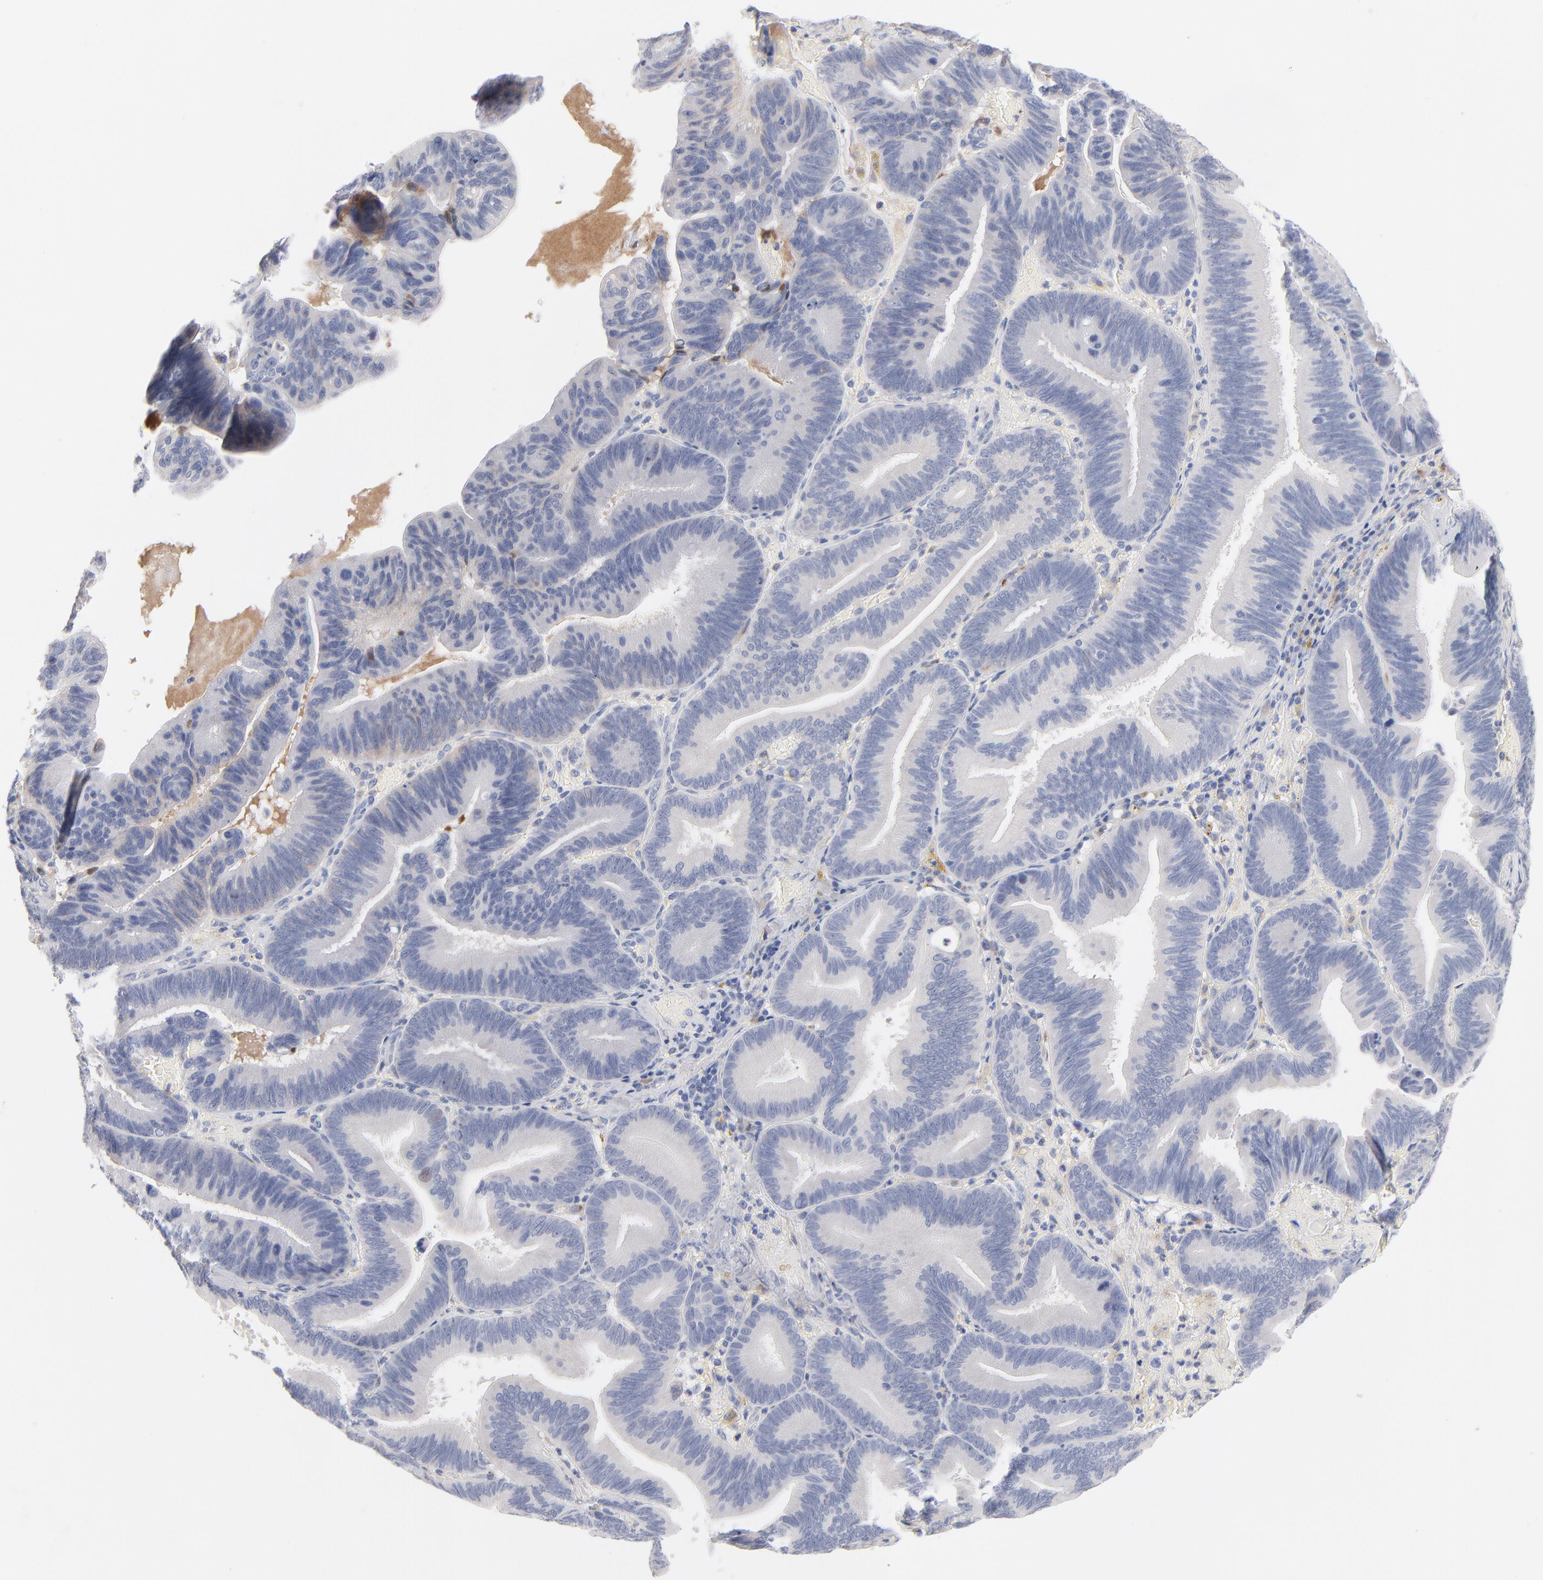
{"staining": {"intensity": "negative", "quantity": "none", "location": "none"}, "tissue": "pancreatic cancer", "cell_type": "Tumor cells", "image_type": "cancer", "snomed": [{"axis": "morphology", "description": "Adenocarcinoma, NOS"}, {"axis": "topography", "description": "Pancreas"}], "caption": "Photomicrograph shows no significant protein expression in tumor cells of pancreatic adenocarcinoma.", "gene": "F12", "patient": {"sex": "male", "age": 82}}